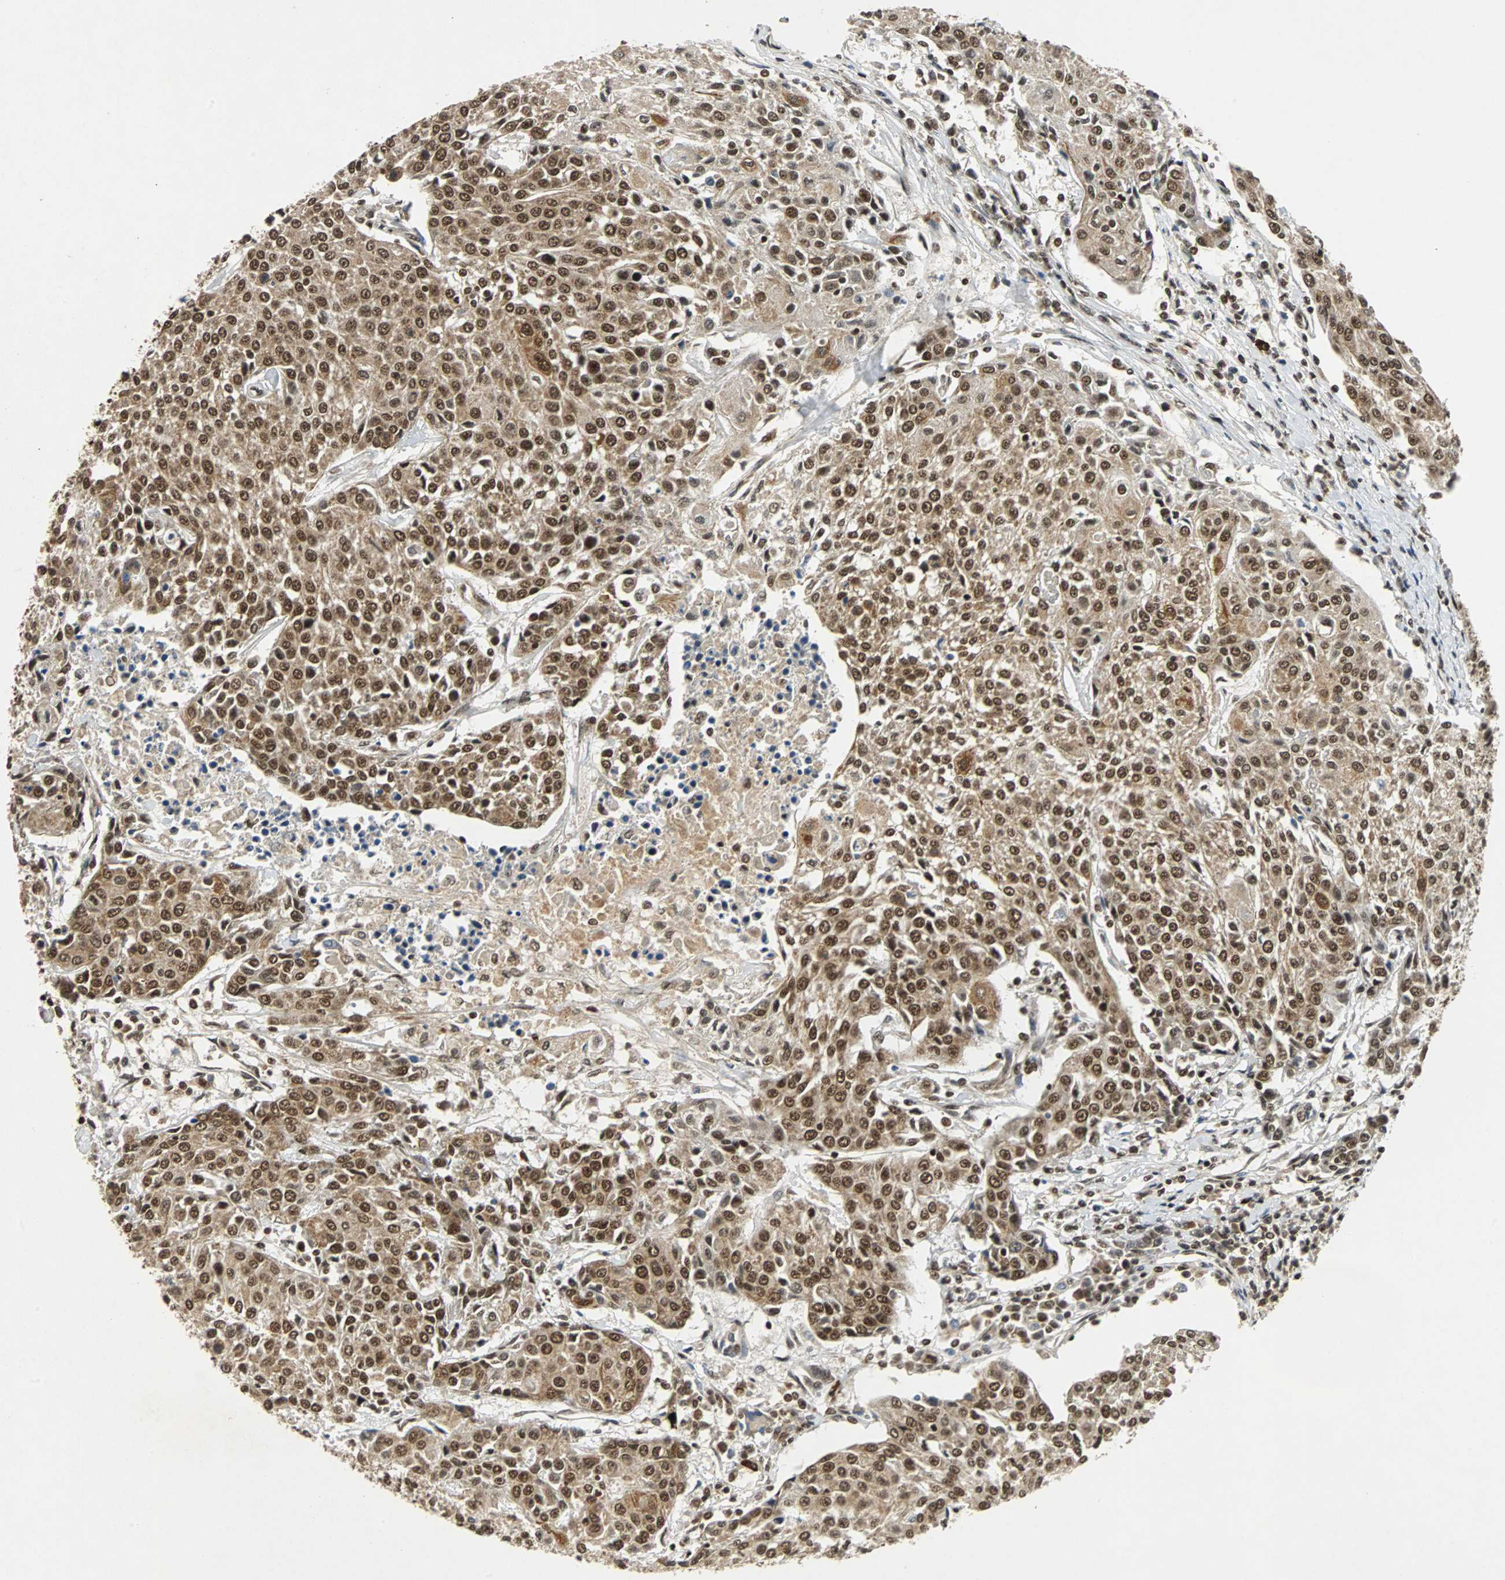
{"staining": {"intensity": "strong", "quantity": ">75%", "location": "cytoplasmic/membranous,nuclear"}, "tissue": "urothelial cancer", "cell_type": "Tumor cells", "image_type": "cancer", "snomed": [{"axis": "morphology", "description": "Urothelial carcinoma, High grade"}, {"axis": "topography", "description": "Urinary bladder"}], "caption": "Immunohistochemical staining of high-grade urothelial carcinoma demonstrates high levels of strong cytoplasmic/membranous and nuclear positivity in about >75% of tumor cells.", "gene": "TAF5", "patient": {"sex": "female", "age": 85}}